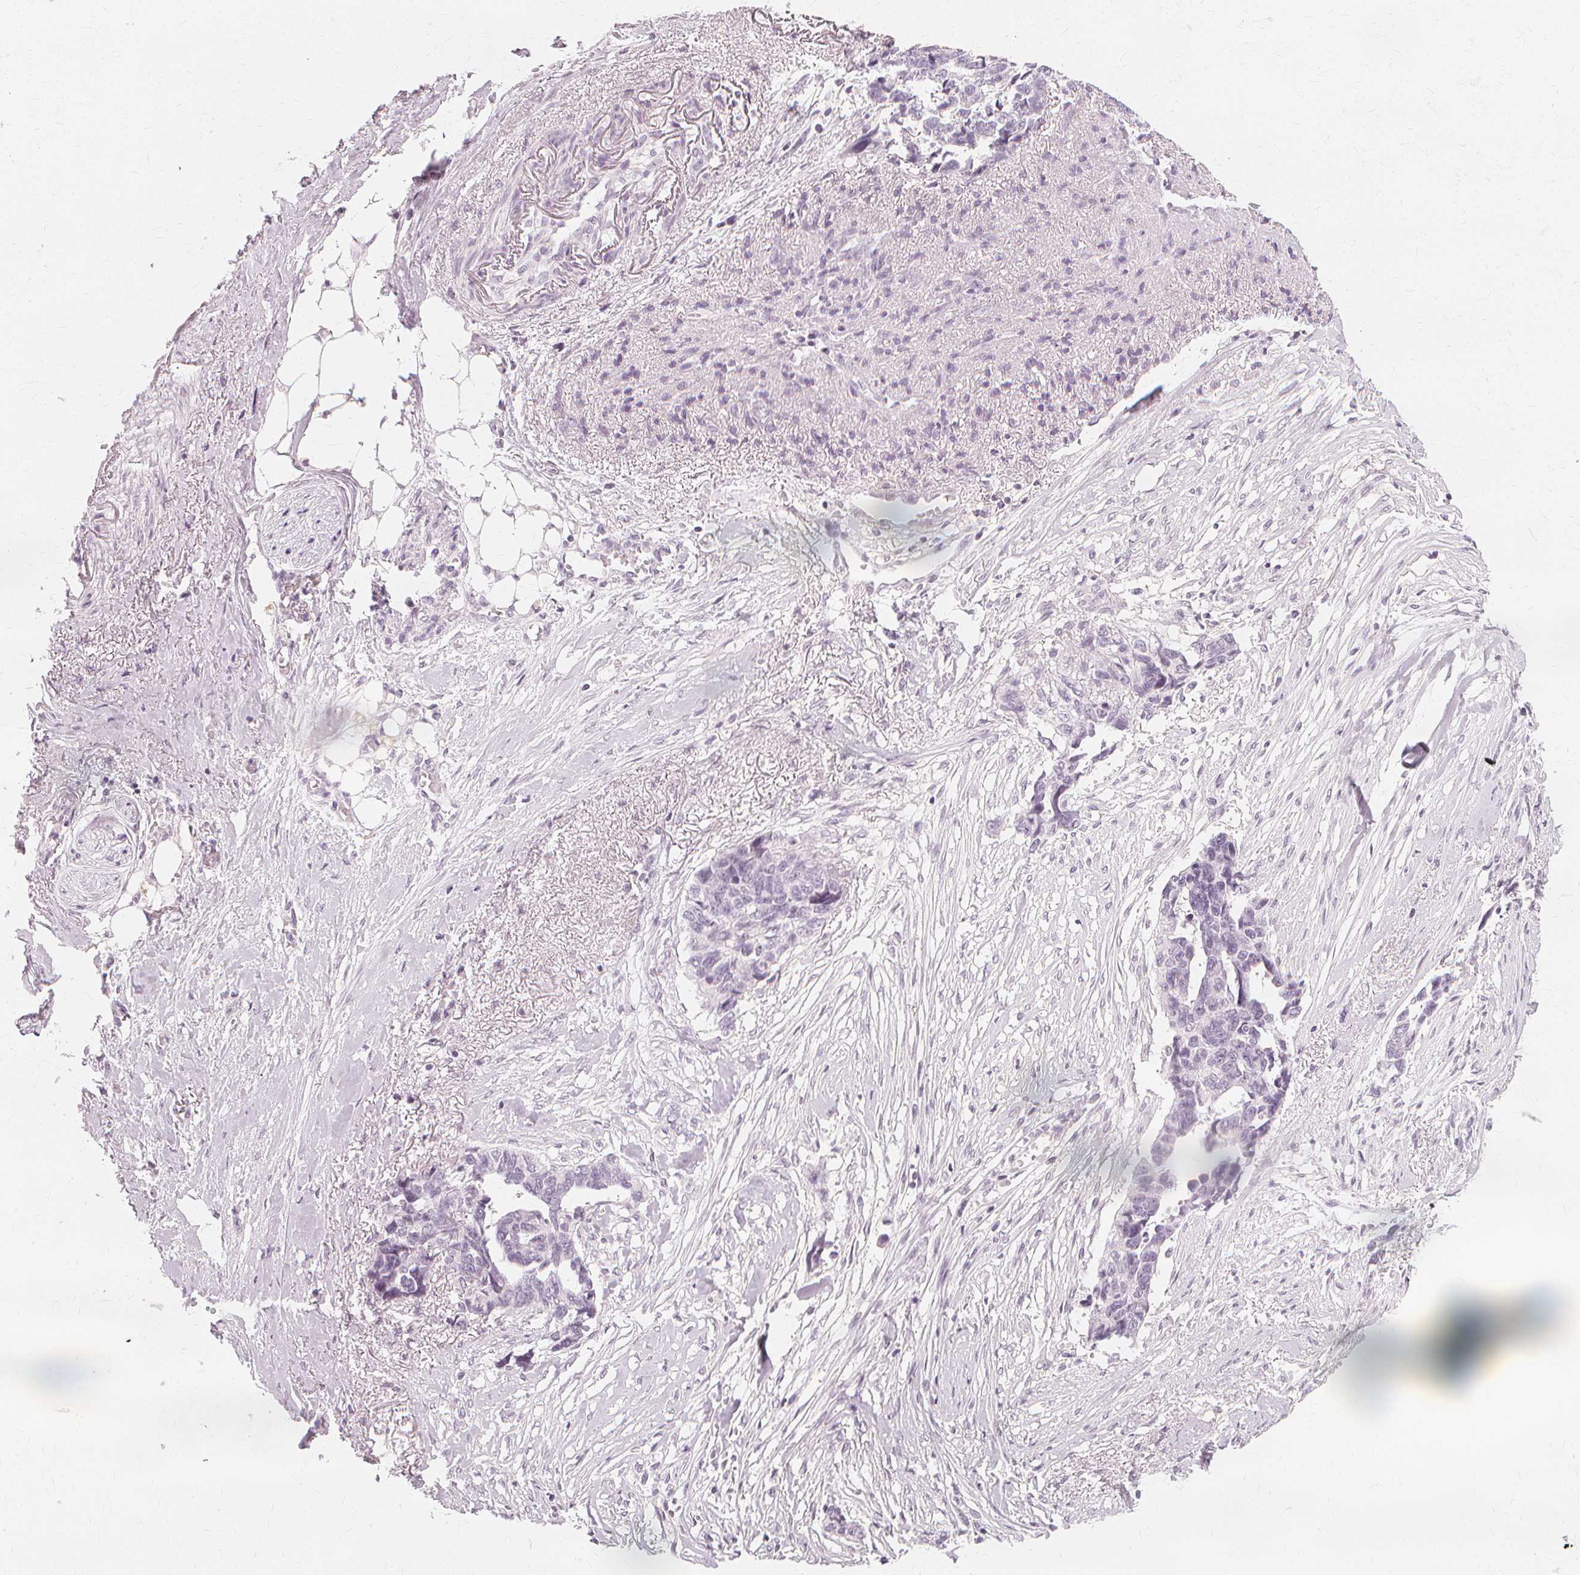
{"staining": {"intensity": "negative", "quantity": "none", "location": "none"}, "tissue": "ovarian cancer", "cell_type": "Tumor cells", "image_type": "cancer", "snomed": [{"axis": "morphology", "description": "Cystadenocarcinoma, serous, NOS"}, {"axis": "topography", "description": "Ovary"}], "caption": "There is no significant staining in tumor cells of ovarian cancer (serous cystadenocarcinoma). Nuclei are stained in blue.", "gene": "NXPE1", "patient": {"sex": "female", "age": 69}}